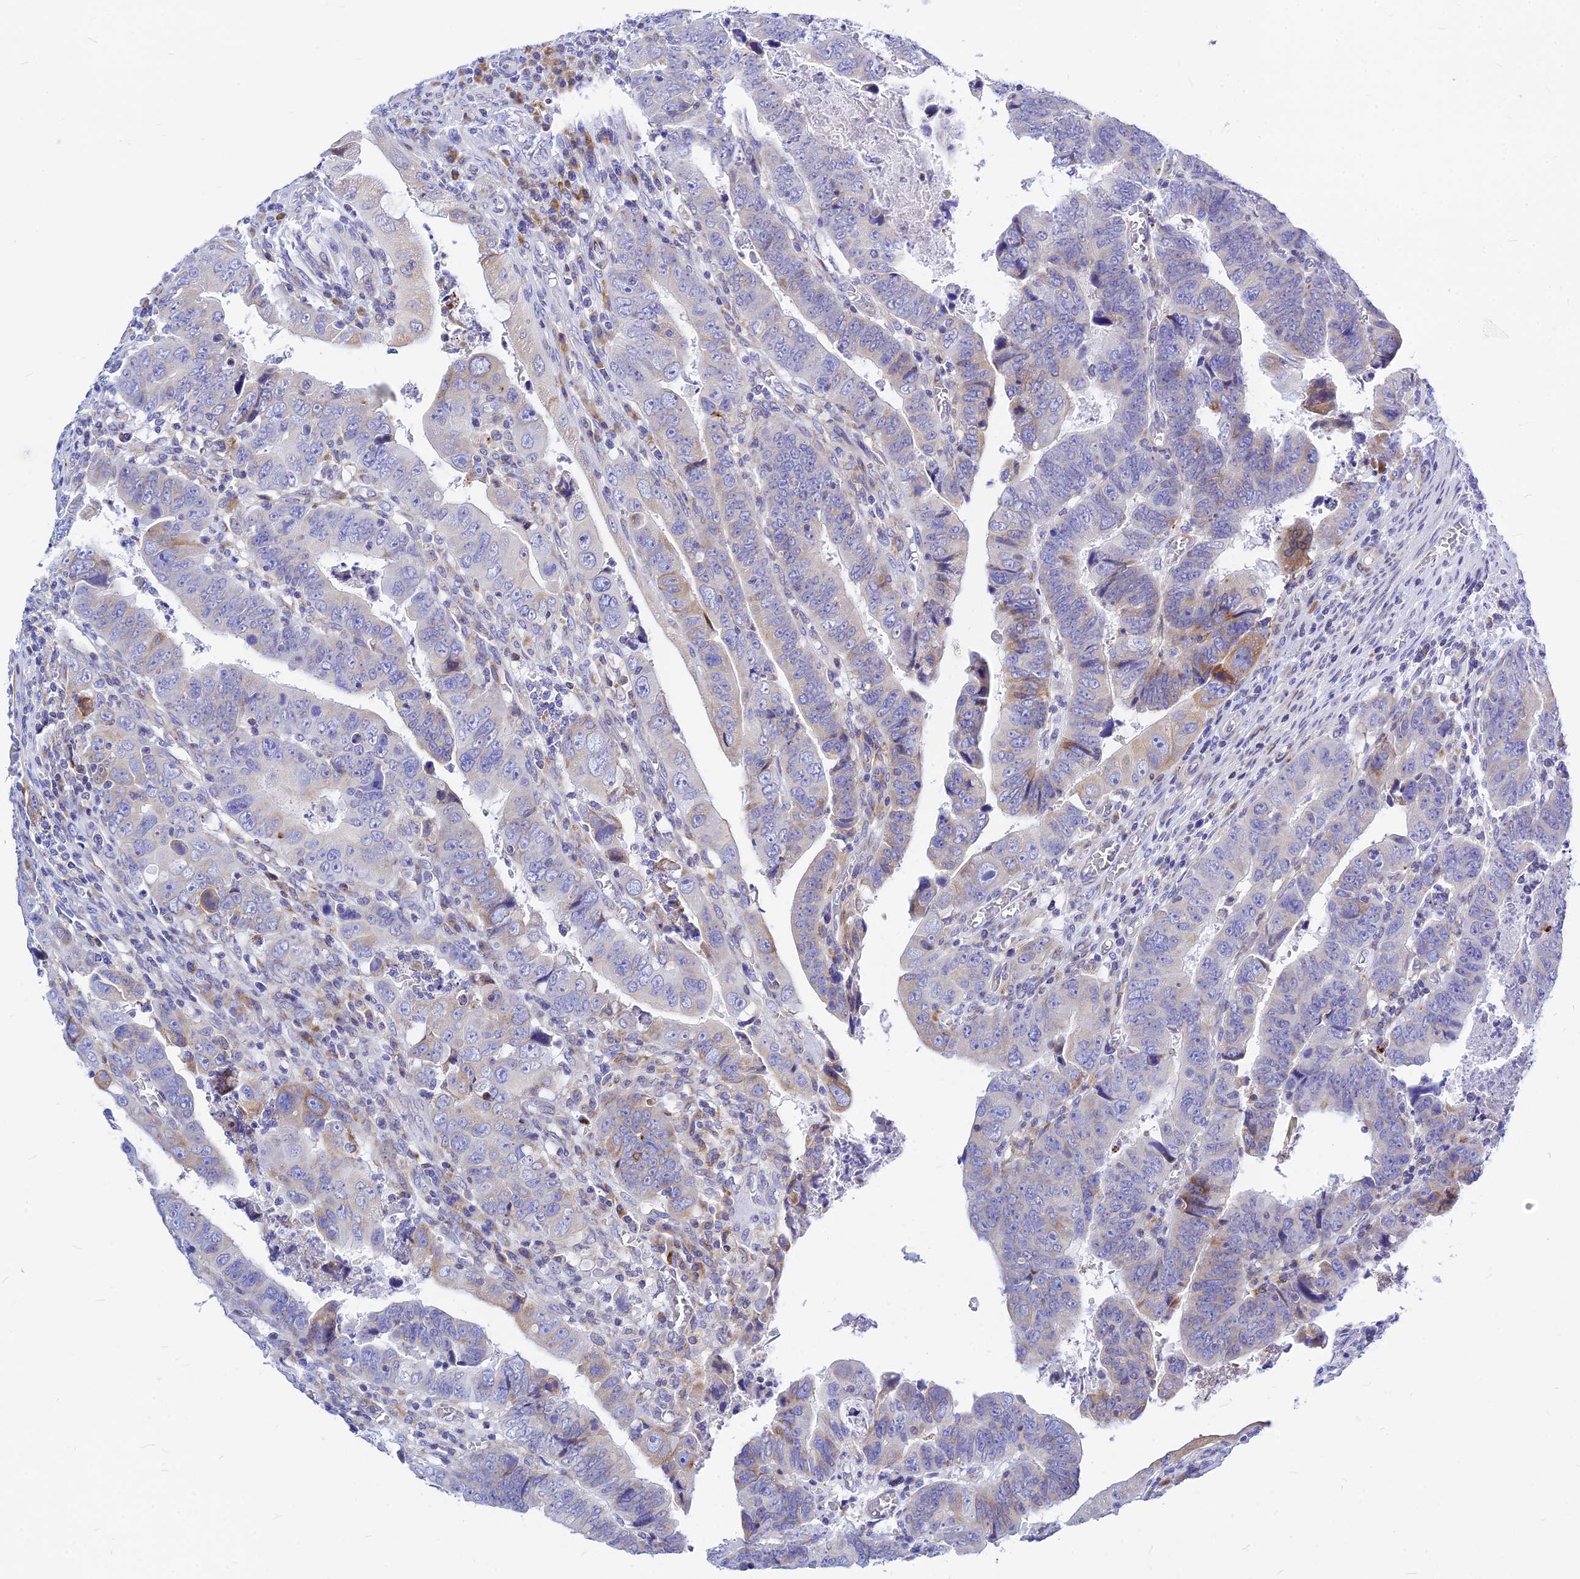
{"staining": {"intensity": "weak", "quantity": "<25%", "location": "cytoplasmic/membranous"}, "tissue": "colorectal cancer", "cell_type": "Tumor cells", "image_type": "cancer", "snomed": [{"axis": "morphology", "description": "Normal tissue, NOS"}, {"axis": "morphology", "description": "Adenocarcinoma, NOS"}, {"axis": "topography", "description": "Rectum"}], "caption": "High magnification brightfield microscopy of adenocarcinoma (colorectal) stained with DAB (brown) and counterstained with hematoxylin (blue): tumor cells show no significant expression.", "gene": "CNOT6", "patient": {"sex": "female", "age": 65}}